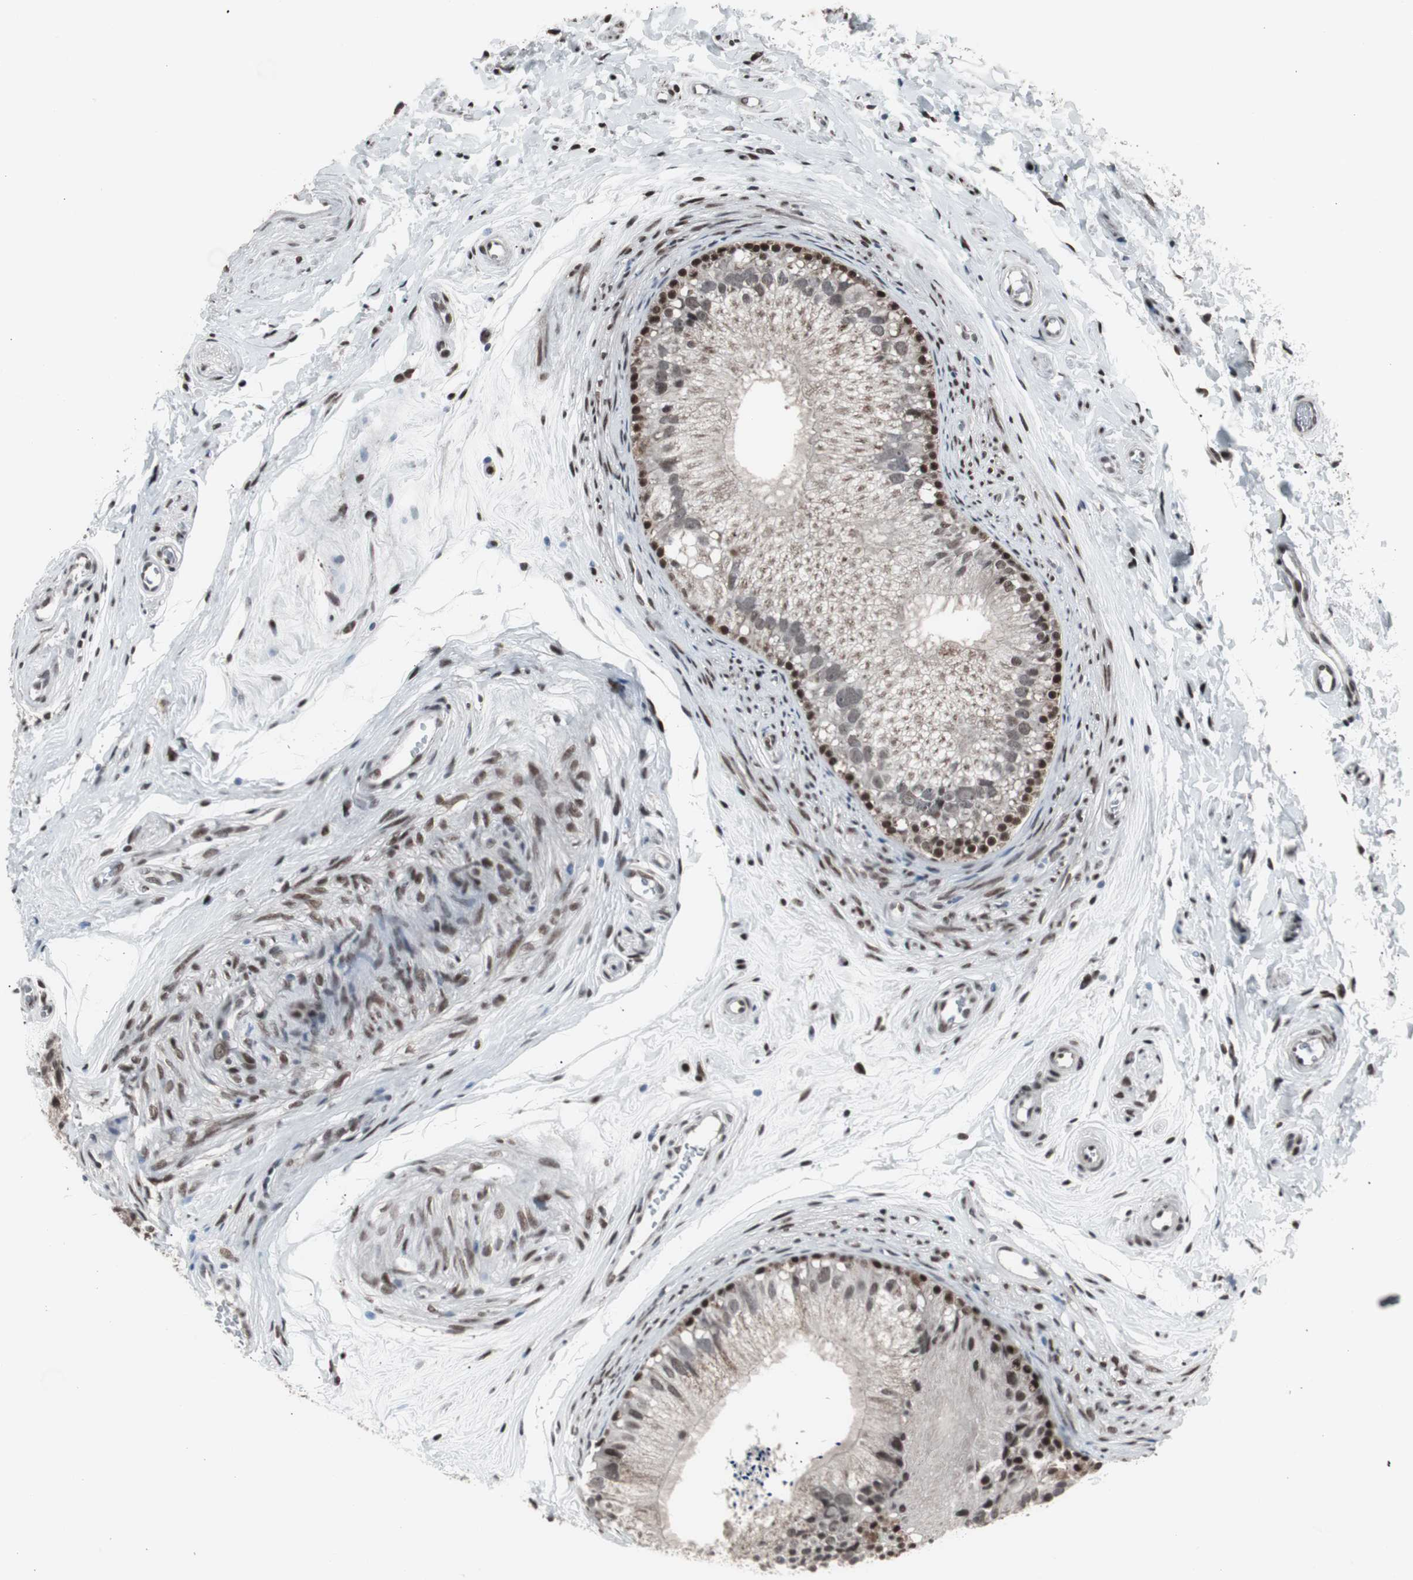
{"staining": {"intensity": "moderate", "quantity": "25%-75%", "location": "nuclear"}, "tissue": "epididymis", "cell_type": "Glandular cells", "image_type": "normal", "snomed": [{"axis": "morphology", "description": "Normal tissue, NOS"}, {"axis": "topography", "description": "Epididymis"}], "caption": "Immunohistochemistry (IHC) image of normal epididymis stained for a protein (brown), which displays medium levels of moderate nuclear positivity in approximately 25%-75% of glandular cells.", "gene": "RXRA", "patient": {"sex": "male", "age": 56}}